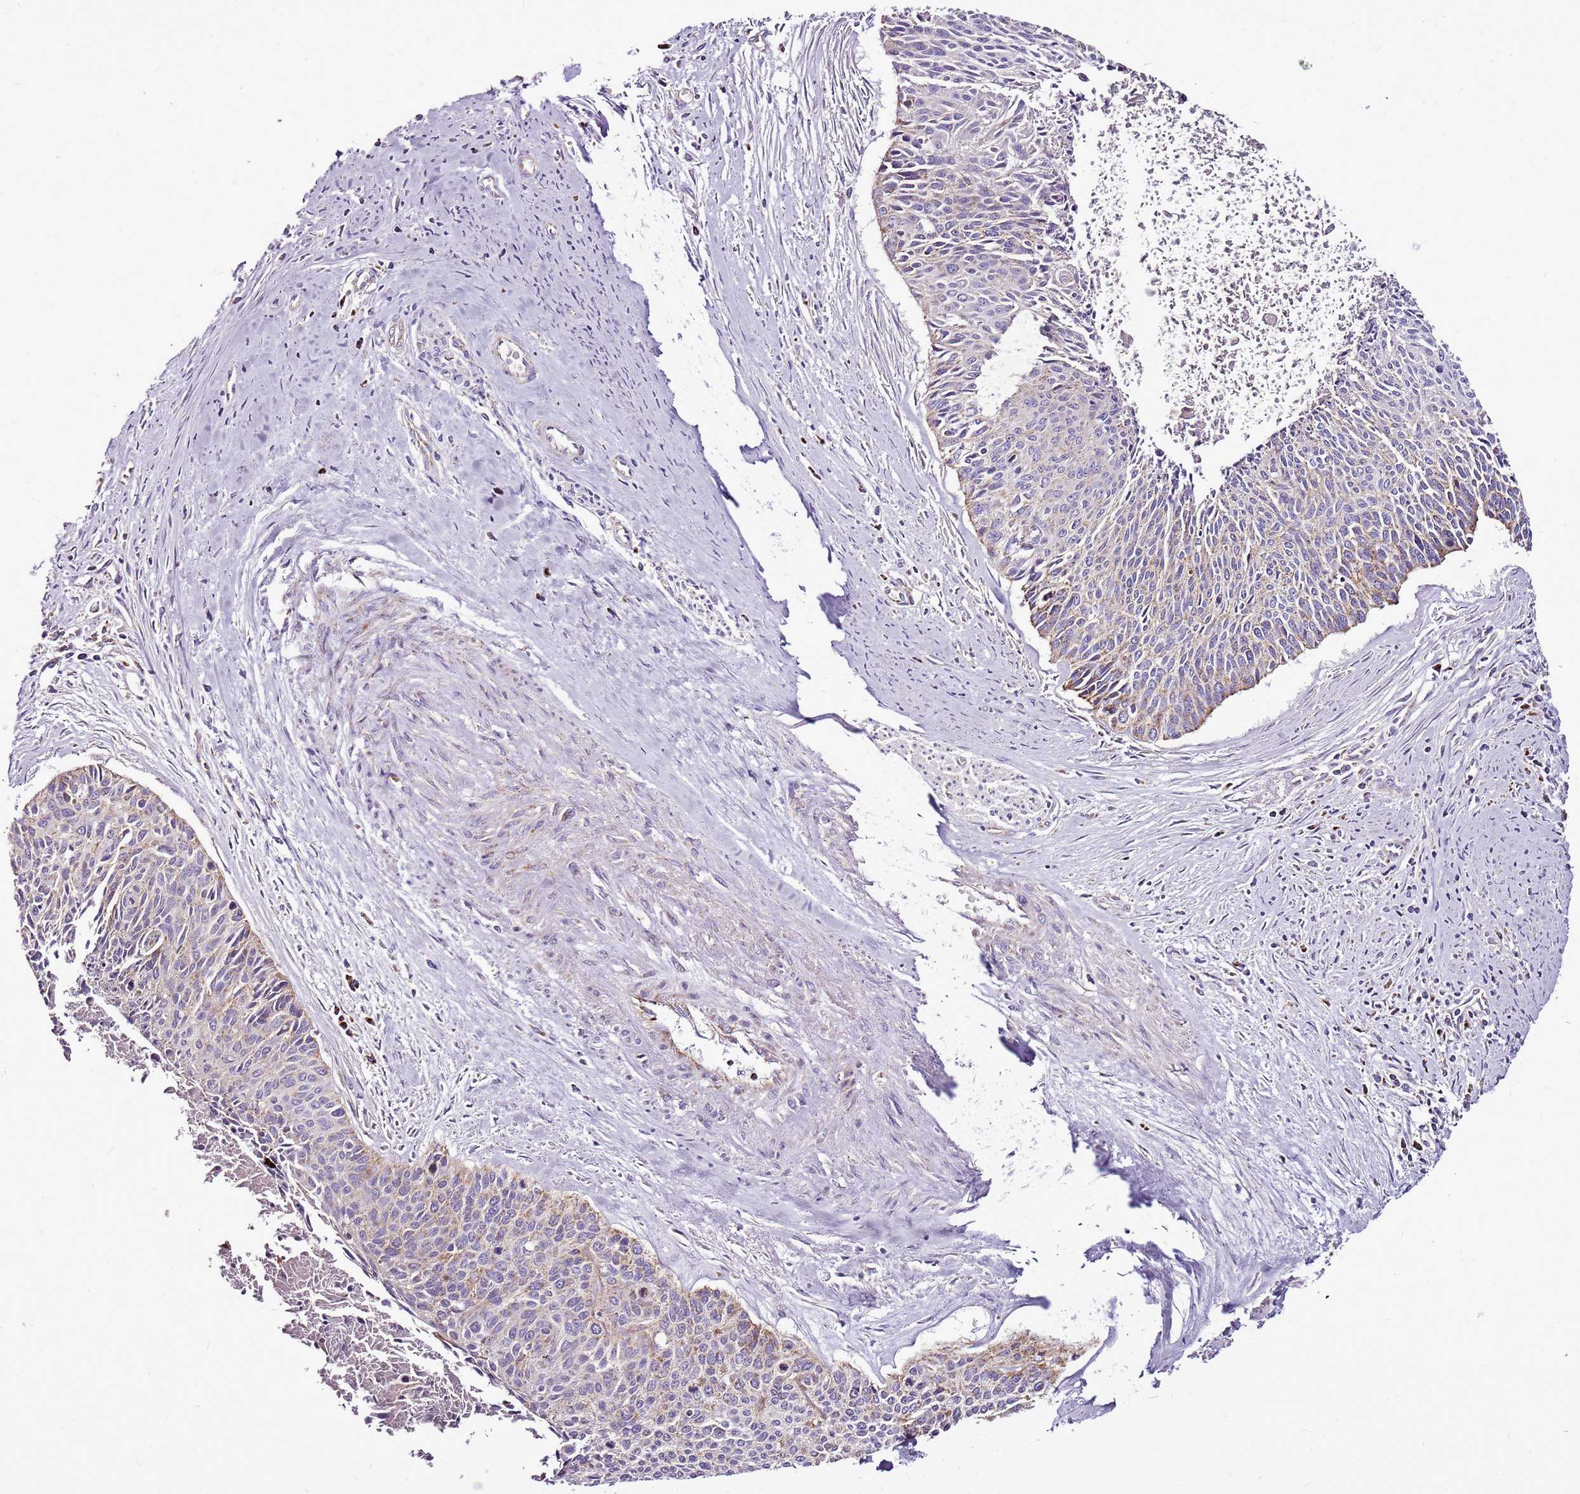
{"staining": {"intensity": "moderate", "quantity": "<25%", "location": "cytoplasmic/membranous"}, "tissue": "cervical cancer", "cell_type": "Tumor cells", "image_type": "cancer", "snomed": [{"axis": "morphology", "description": "Squamous cell carcinoma, NOS"}, {"axis": "topography", "description": "Cervix"}], "caption": "Cervical squamous cell carcinoma stained for a protein (brown) shows moderate cytoplasmic/membranous positive expression in approximately <25% of tumor cells.", "gene": "GCDH", "patient": {"sex": "female", "age": 55}}